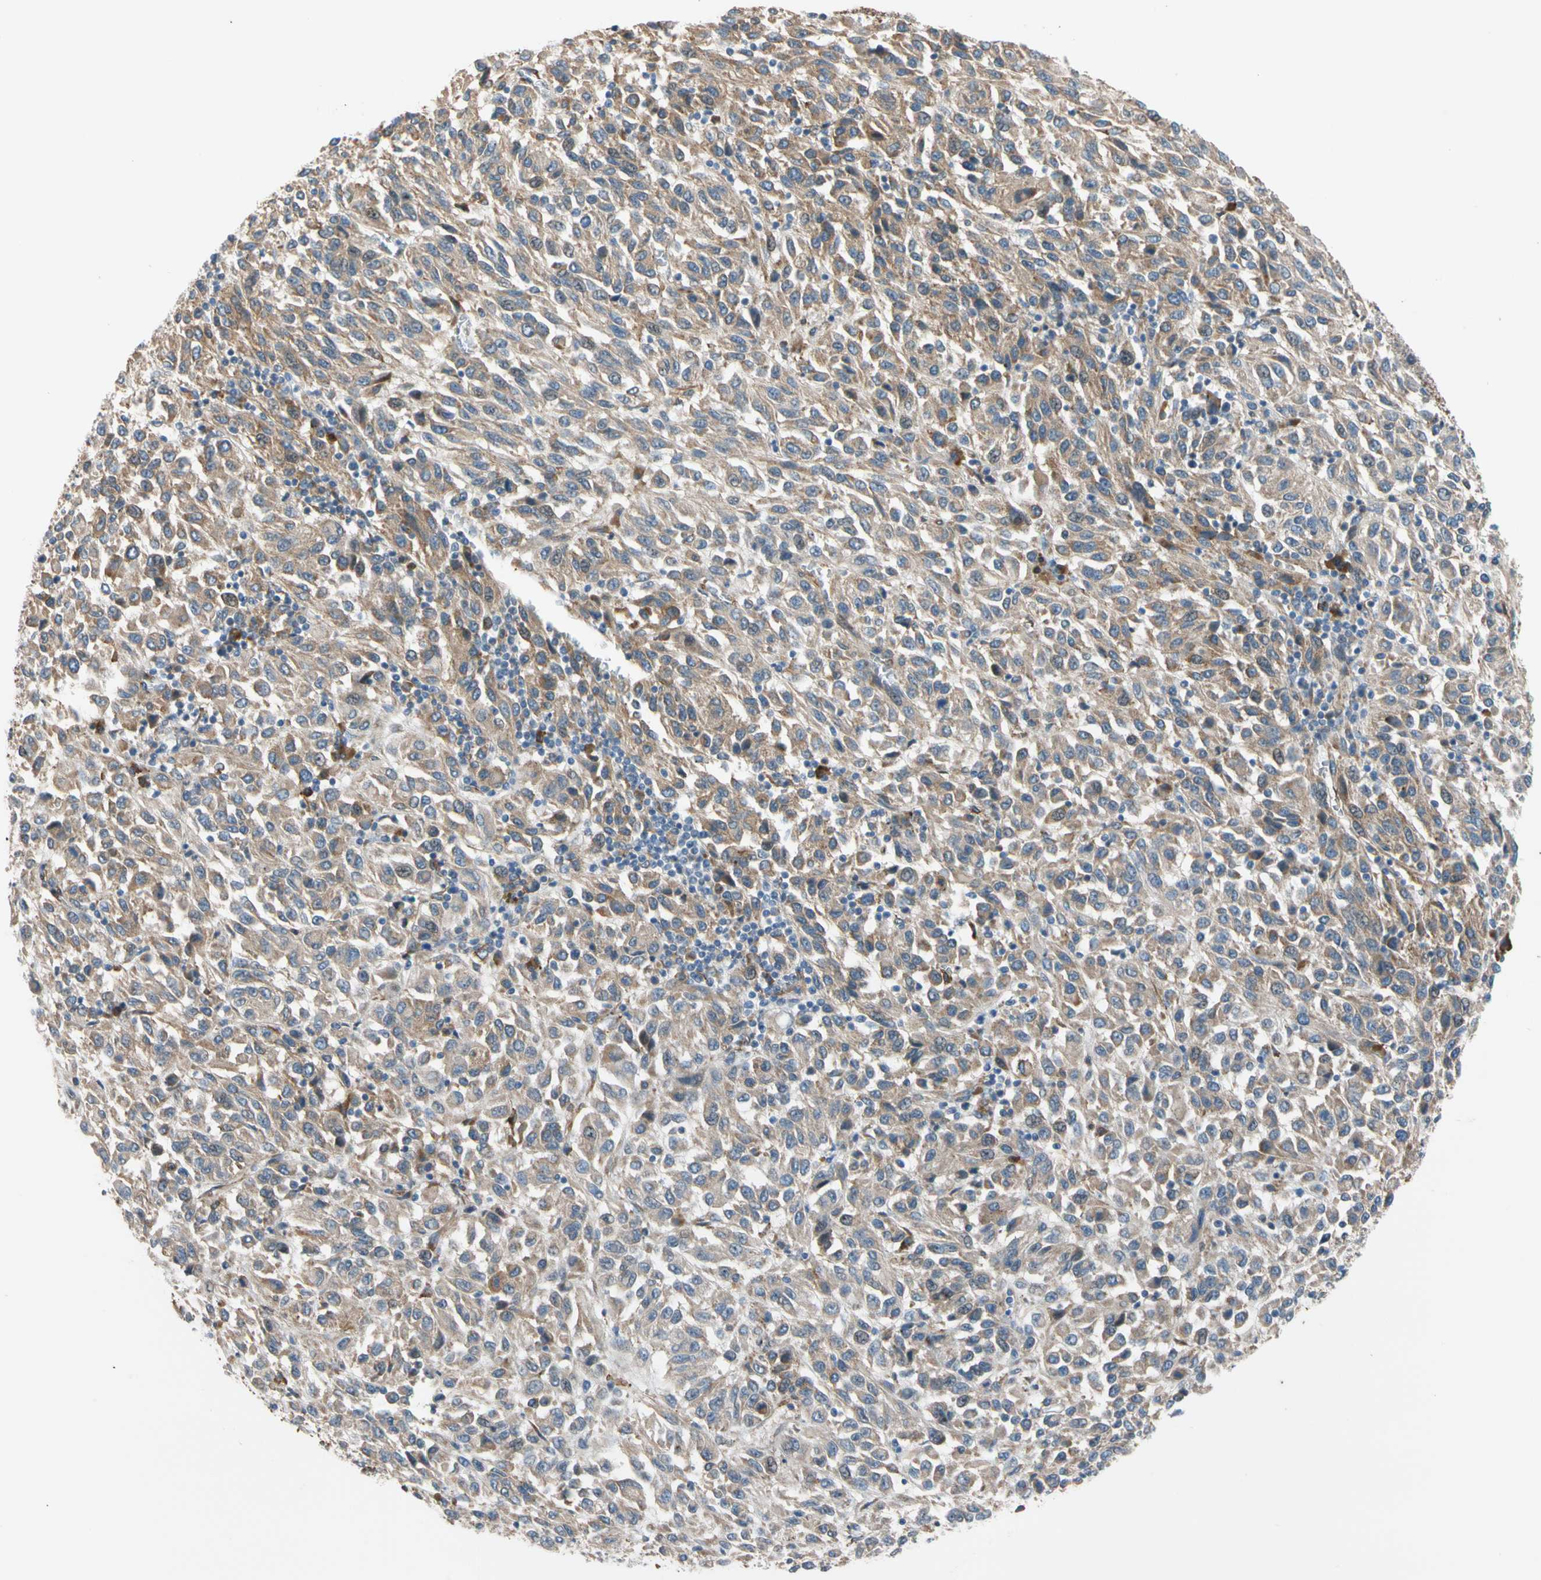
{"staining": {"intensity": "moderate", "quantity": ">75%", "location": "cytoplasmic/membranous"}, "tissue": "melanoma", "cell_type": "Tumor cells", "image_type": "cancer", "snomed": [{"axis": "morphology", "description": "Malignant melanoma, Metastatic site"}, {"axis": "topography", "description": "Lung"}], "caption": "Human malignant melanoma (metastatic site) stained with a protein marker displays moderate staining in tumor cells.", "gene": "LIMK2", "patient": {"sex": "male", "age": 64}}